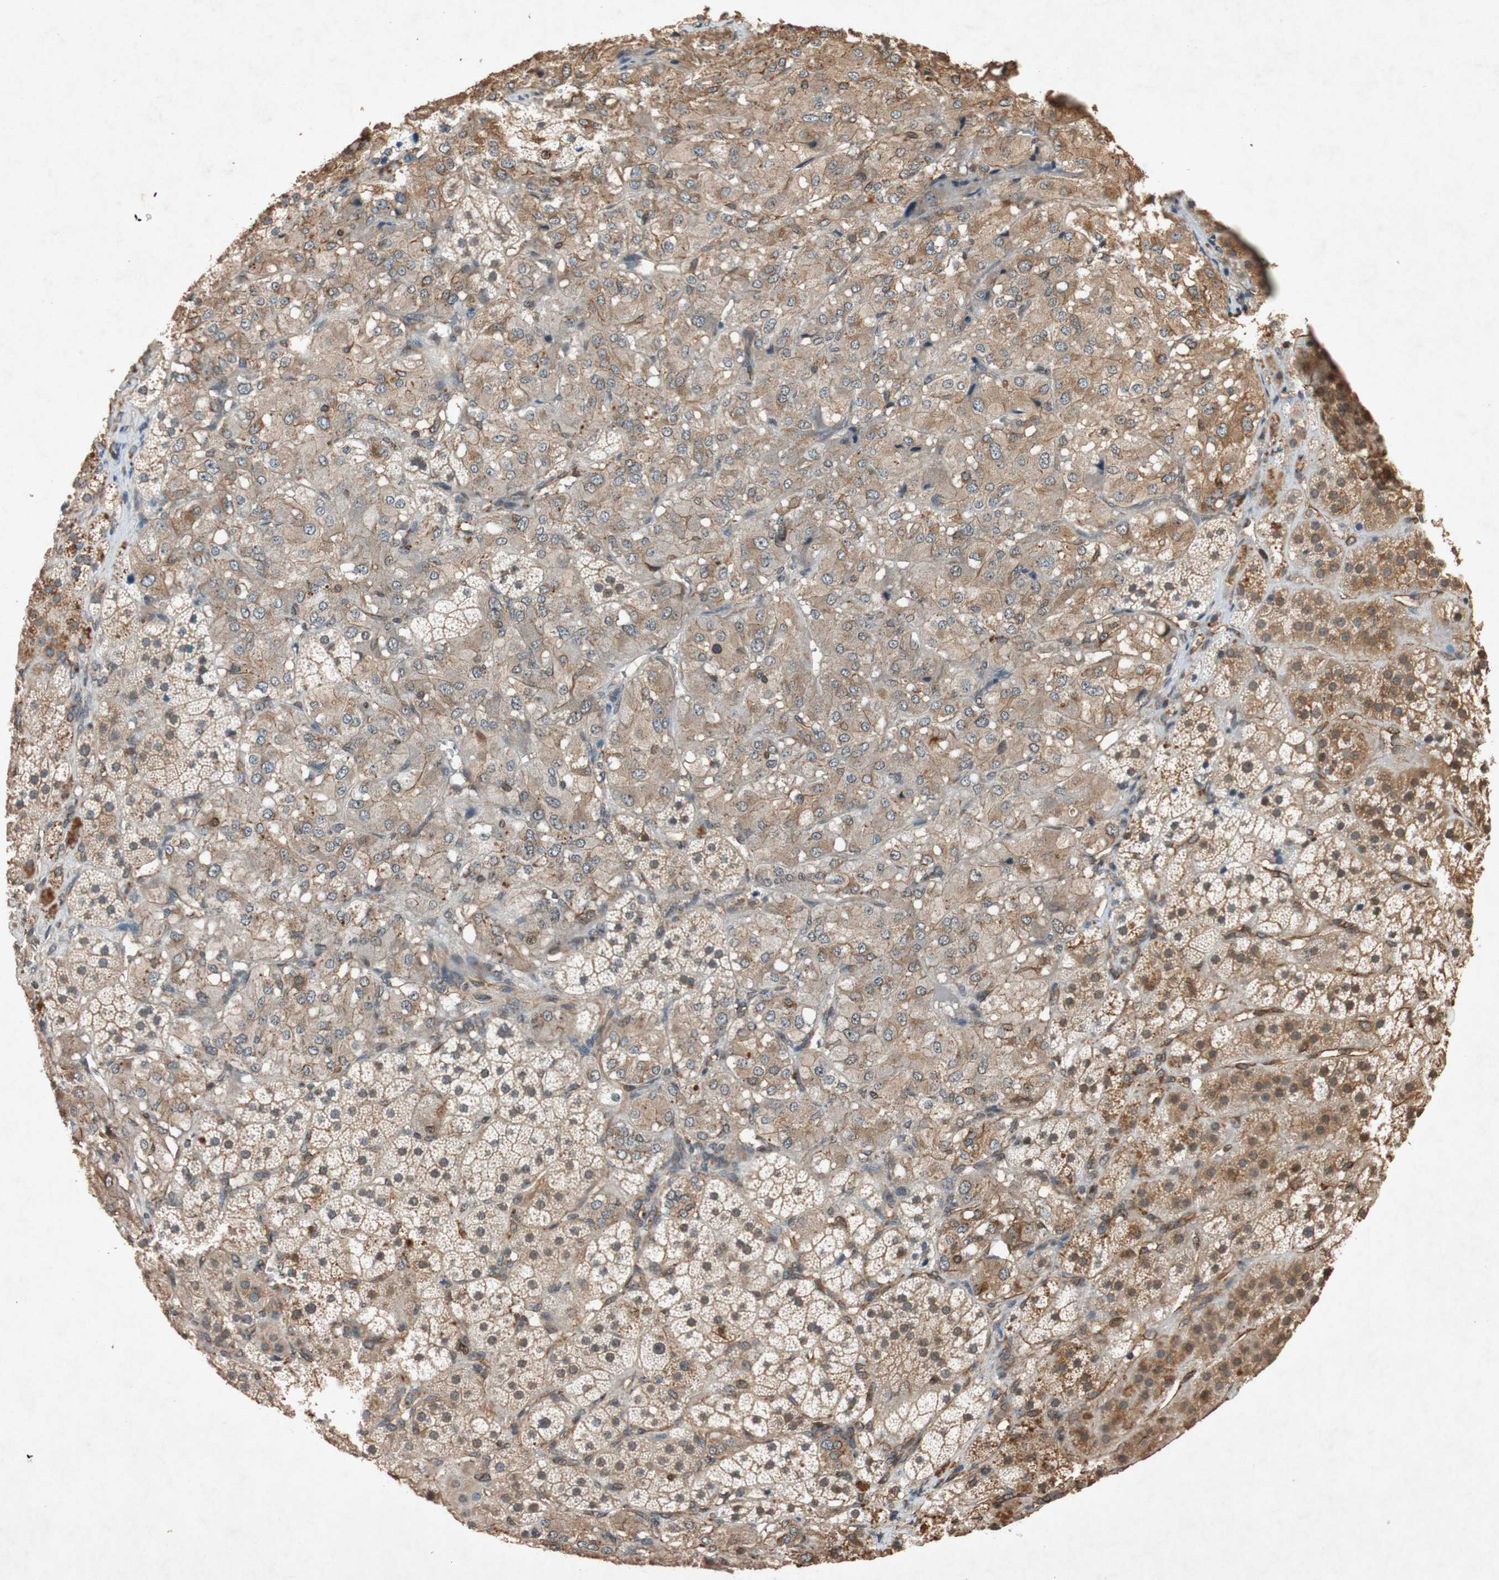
{"staining": {"intensity": "moderate", "quantity": ">75%", "location": "cytoplasmic/membranous"}, "tissue": "adrenal gland", "cell_type": "Glandular cells", "image_type": "normal", "snomed": [{"axis": "morphology", "description": "Normal tissue, NOS"}, {"axis": "topography", "description": "Adrenal gland"}], "caption": "This micrograph reveals immunohistochemistry (IHC) staining of benign human adrenal gland, with medium moderate cytoplasmic/membranous expression in approximately >75% of glandular cells.", "gene": "TUBB", "patient": {"sex": "female", "age": 44}}